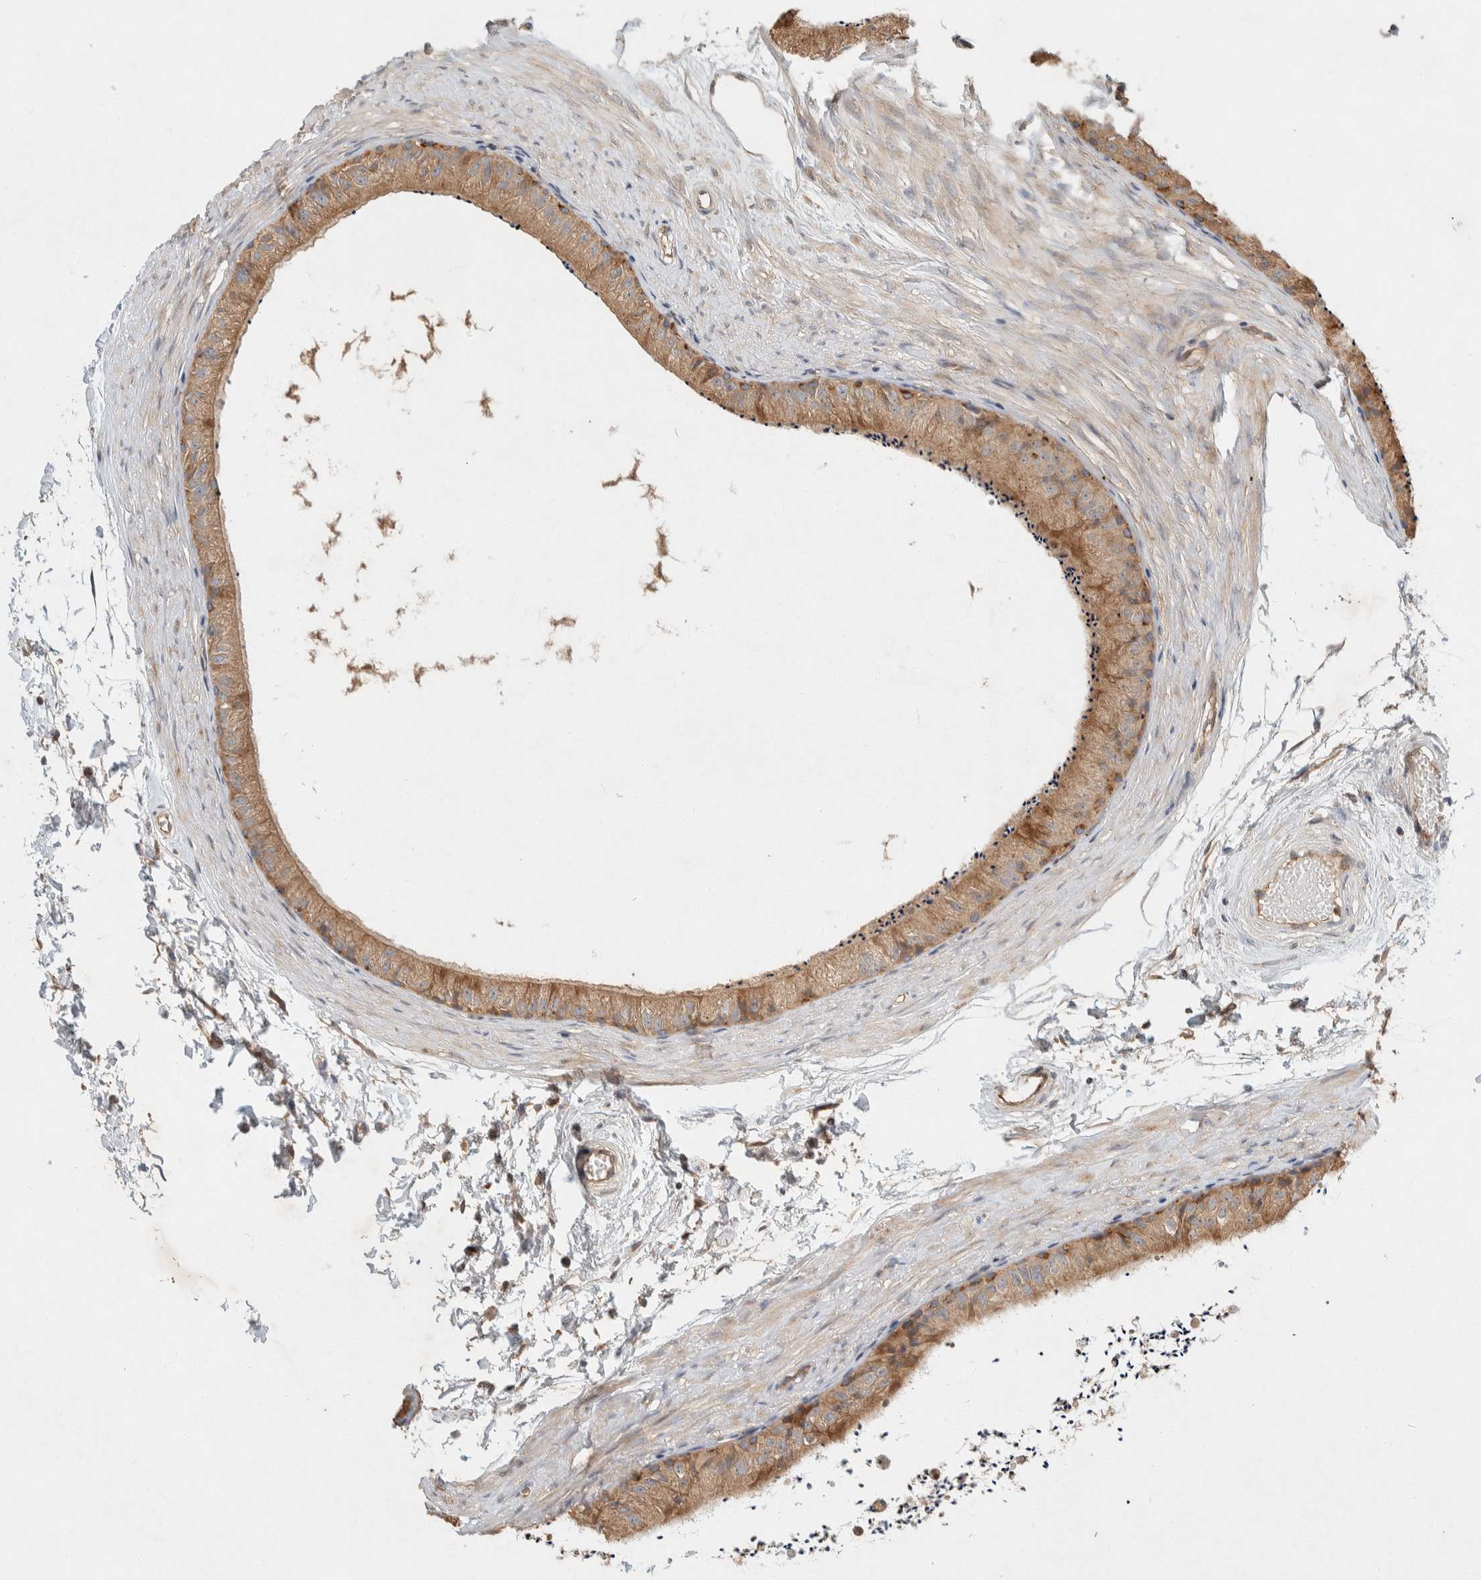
{"staining": {"intensity": "moderate", "quantity": ">75%", "location": "cytoplasmic/membranous"}, "tissue": "epididymis", "cell_type": "Glandular cells", "image_type": "normal", "snomed": [{"axis": "morphology", "description": "Normal tissue, NOS"}, {"axis": "topography", "description": "Epididymis"}], "caption": "Immunohistochemical staining of benign epididymis shows moderate cytoplasmic/membranous protein expression in approximately >75% of glandular cells. (DAB IHC, brown staining for protein, blue staining for nuclei).", "gene": "PXK", "patient": {"sex": "male", "age": 56}}